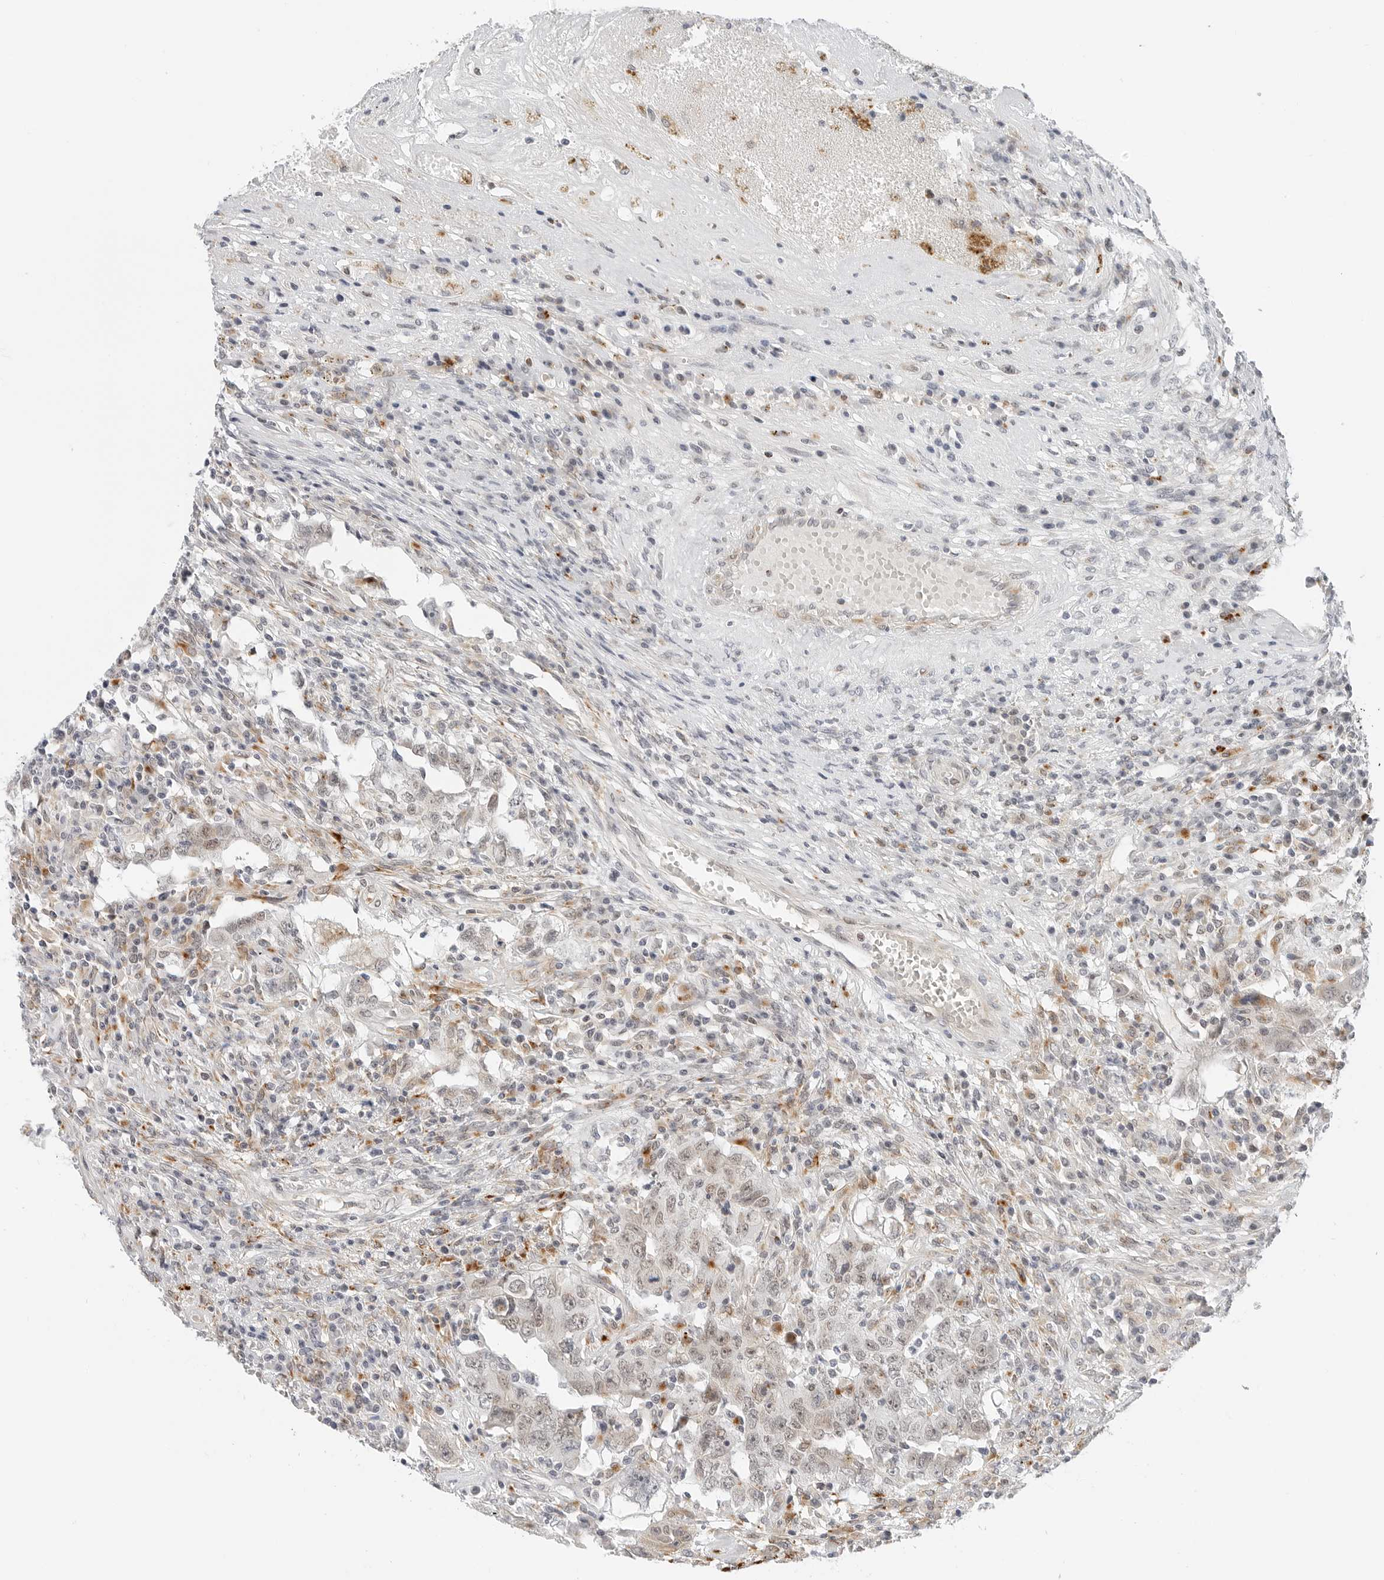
{"staining": {"intensity": "weak", "quantity": "25%-75%", "location": "cytoplasmic/membranous,nuclear"}, "tissue": "testis cancer", "cell_type": "Tumor cells", "image_type": "cancer", "snomed": [{"axis": "morphology", "description": "Carcinoma, Embryonal, NOS"}, {"axis": "topography", "description": "Testis"}], "caption": "Immunohistochemical staining of embryonal carcinoma (testis) demonstrates low levels of weak cytoplasmic/membranous and nuclear protein expression in about 25%-75% of tumor cells.", "gene": "TSEN2", "patient": {"sex": "male", "age": 26}}